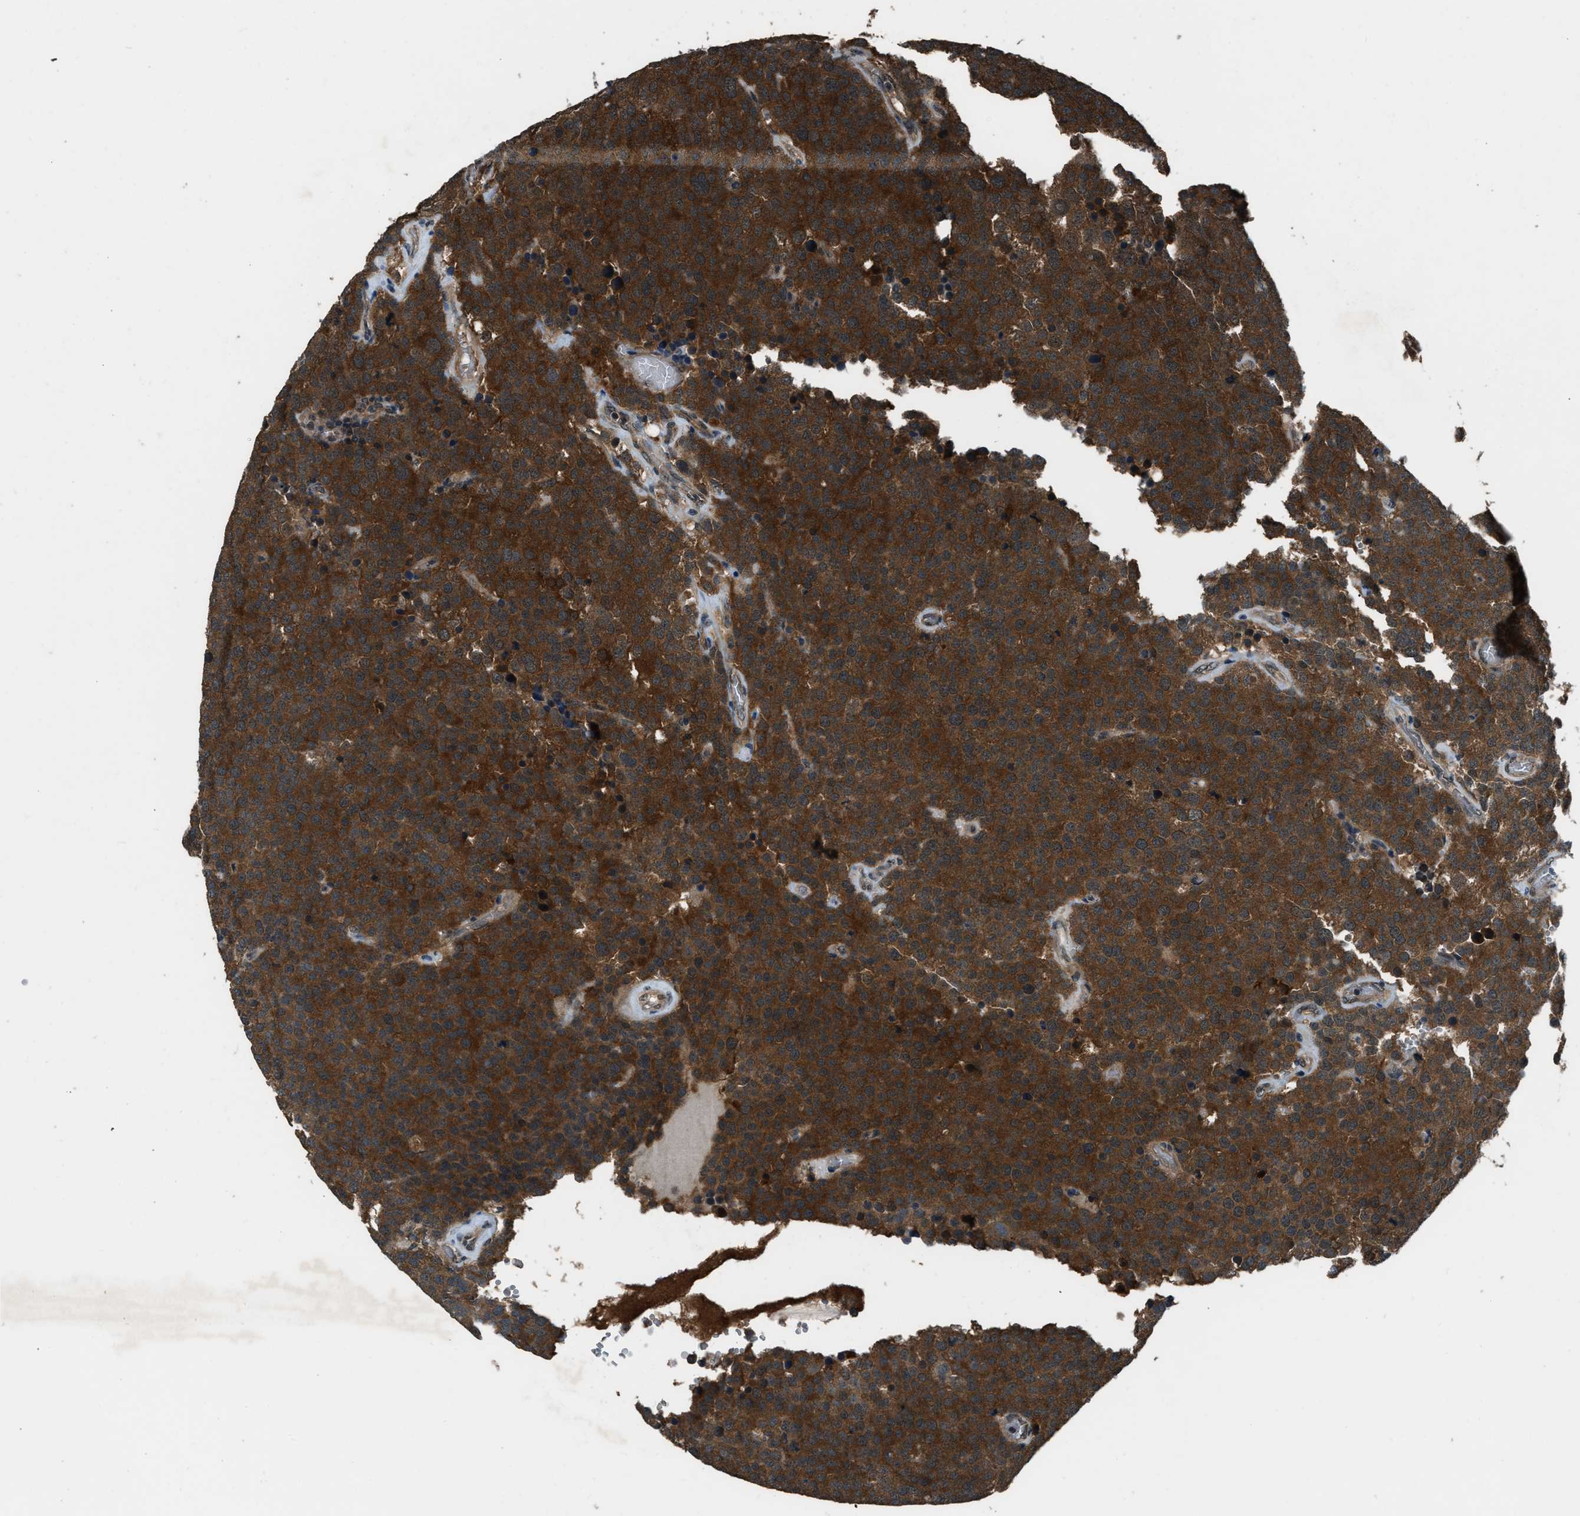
{"staining": {"intensity": "strong", "quantity": ">75%", "location": "cytoplasmic/membranous"}, "tissue": "testis cancer", "cell_type": "Tumor cells", "image_type": "cancer", "snomed": [{"axis": "morphology", "description": "Normal tissue, NOS"}, {"axis": "morphology", "description": "Seminoma, NOS"}, {"axis": "topography", "description": "Testis"}], "caption": "DAB (3,3'-diaminobenzidine) immunohistochemical staining of seminoma (testis) reveals strong cytoplasmic/membranous protein positivity in about >75% of tumor cells.", "gene": "NUDCD3", "patient": {"sex": "male", "age": 71}}